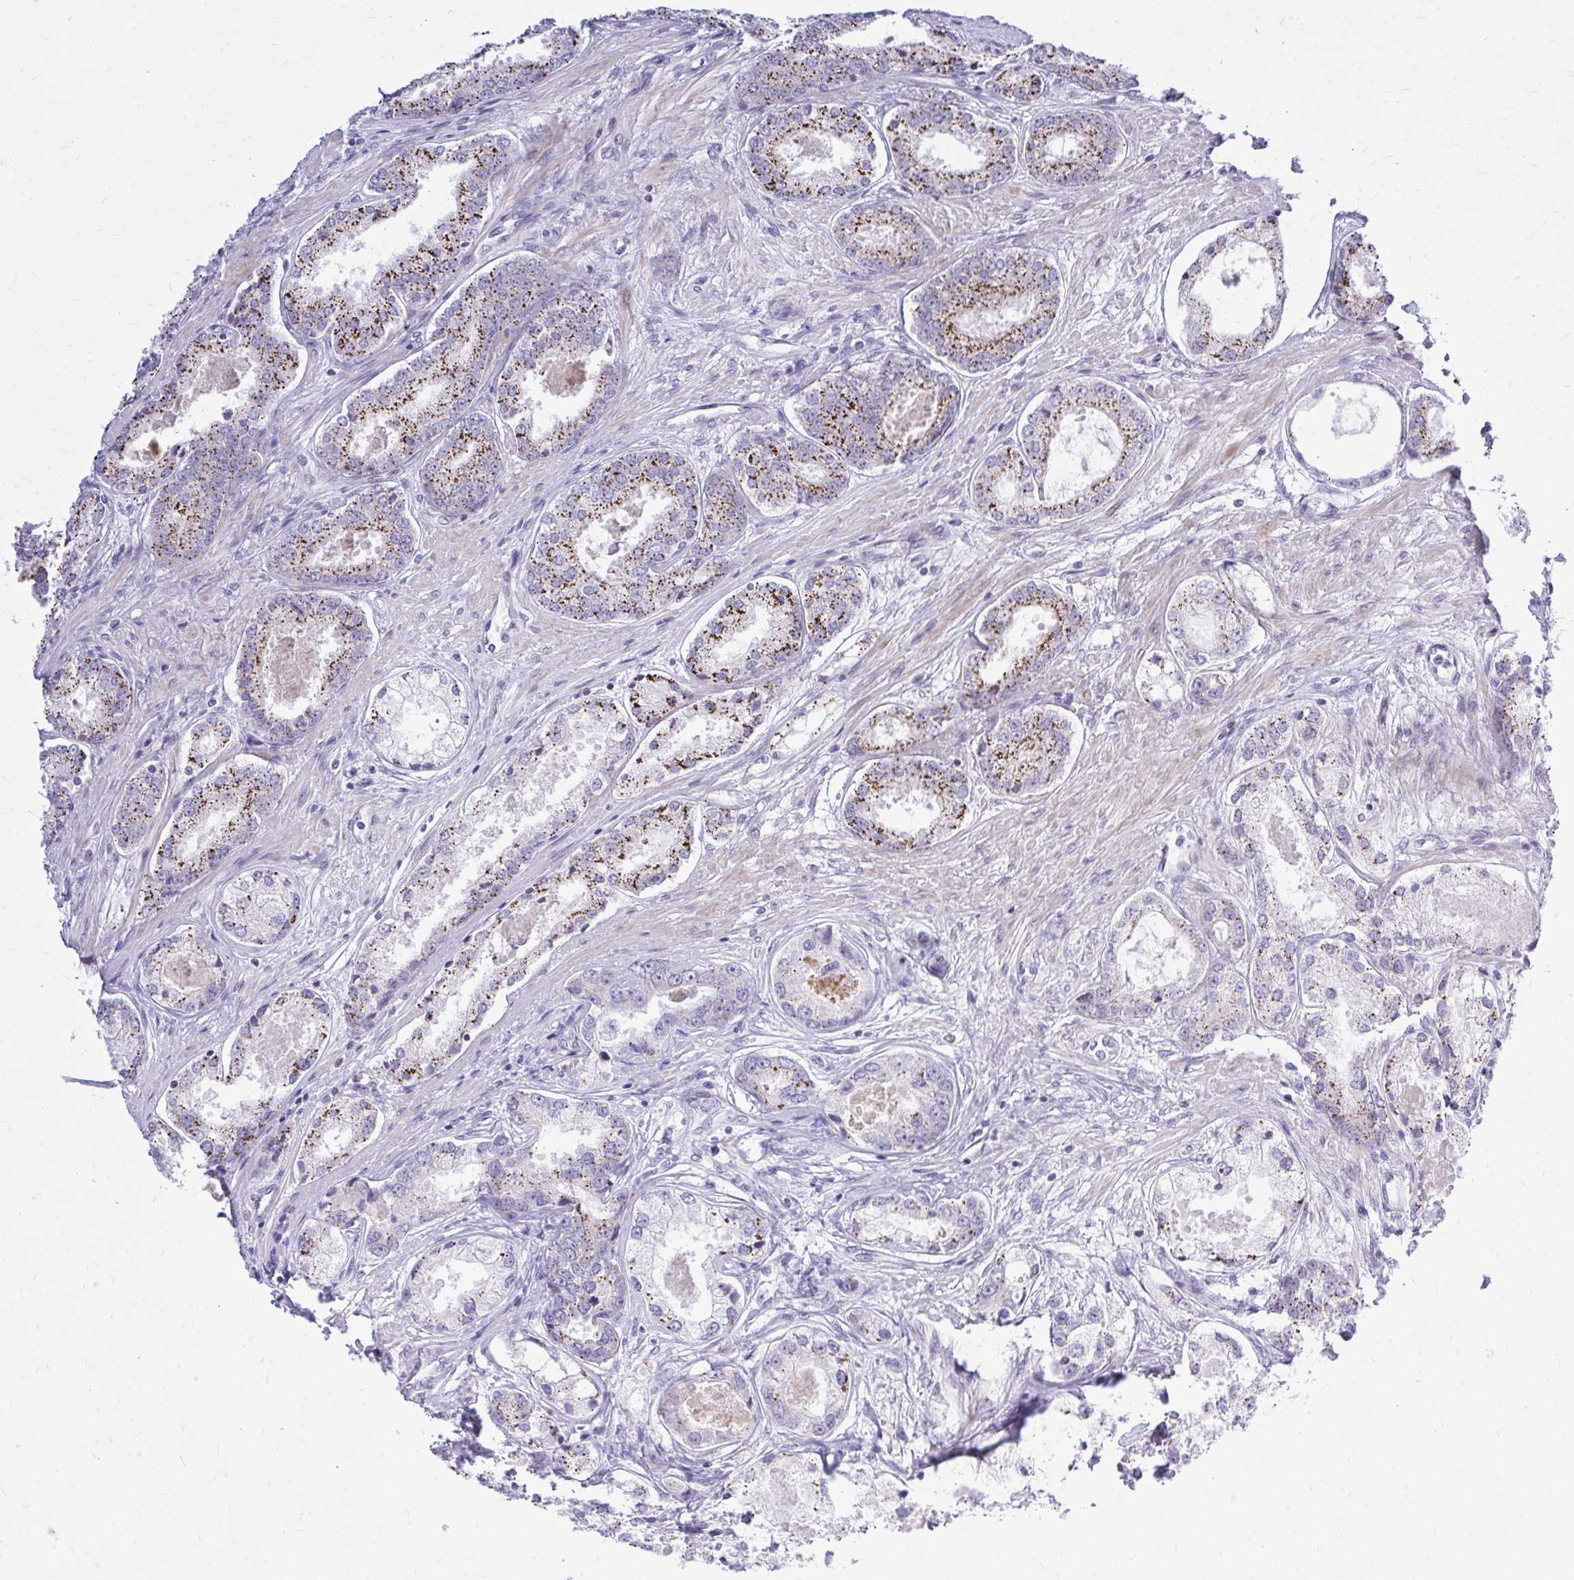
{"staining": {"intensity": "strong", "quantity": "25%-75%", "location": "cytoplasmic/membranous"}, "tissue": "prostate cancer", "cell_type": "Tumor cells", "image_type": "cancer", "snomed": [{"axis": "morphology", "description": "Adenocarcinoma, Low grade"}, {"axis": "topography", "description": "Prostate"}], "caption": "Brown immunohistochemical staining in prostate cancer displays strong cytoplasmic/membranous expression in approximately 25%-75% of tumor cells. Using DAB (brown) and hematoxylin (blue) stains, captured at high magnification using brightfield microscopy.", "gene": "GABRA1", "patient": {"sex": "male", "age": 68}}